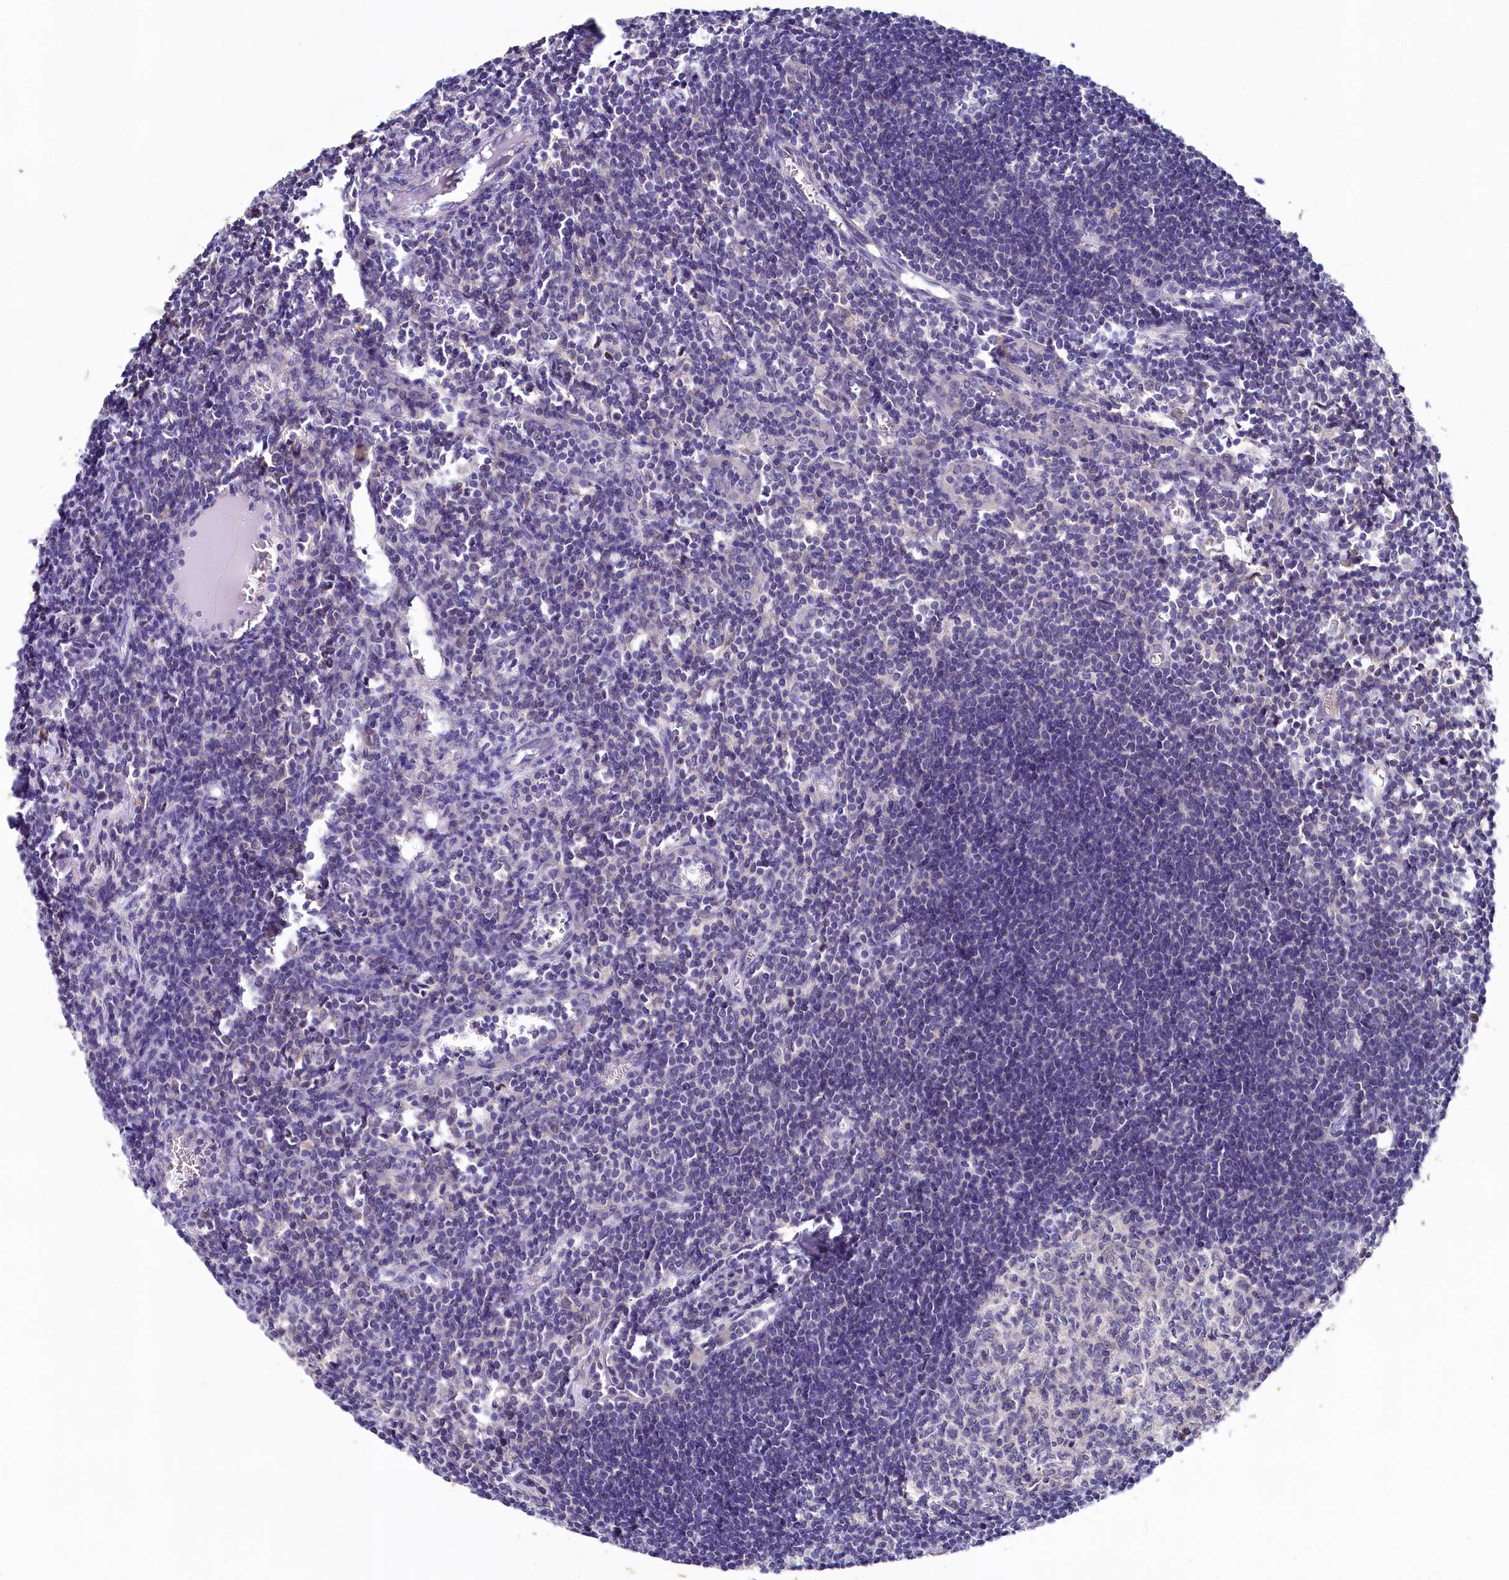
{"staining": {"intensity": "negative", "quantity": "none", "location": "none"}, "tissue": "lymph node", "cell_type": "Germinal center cells", "image_type": "normal", "snomed": [{"axis": "morphology", "description": "Normal tissue, NOS"}, {"axis": "morphology", "description": "Malignant melanoma, Metastatic site"}, {"axis": "topography", "description": "Lymph node"}], "caption": "IHC histopathology image of unremarkable human lymph node stained for a protein (brown), which reveals no expression in germinal center cells.", "gene": "SPINK9", "patient": {"sex": "male", "age": 41}}